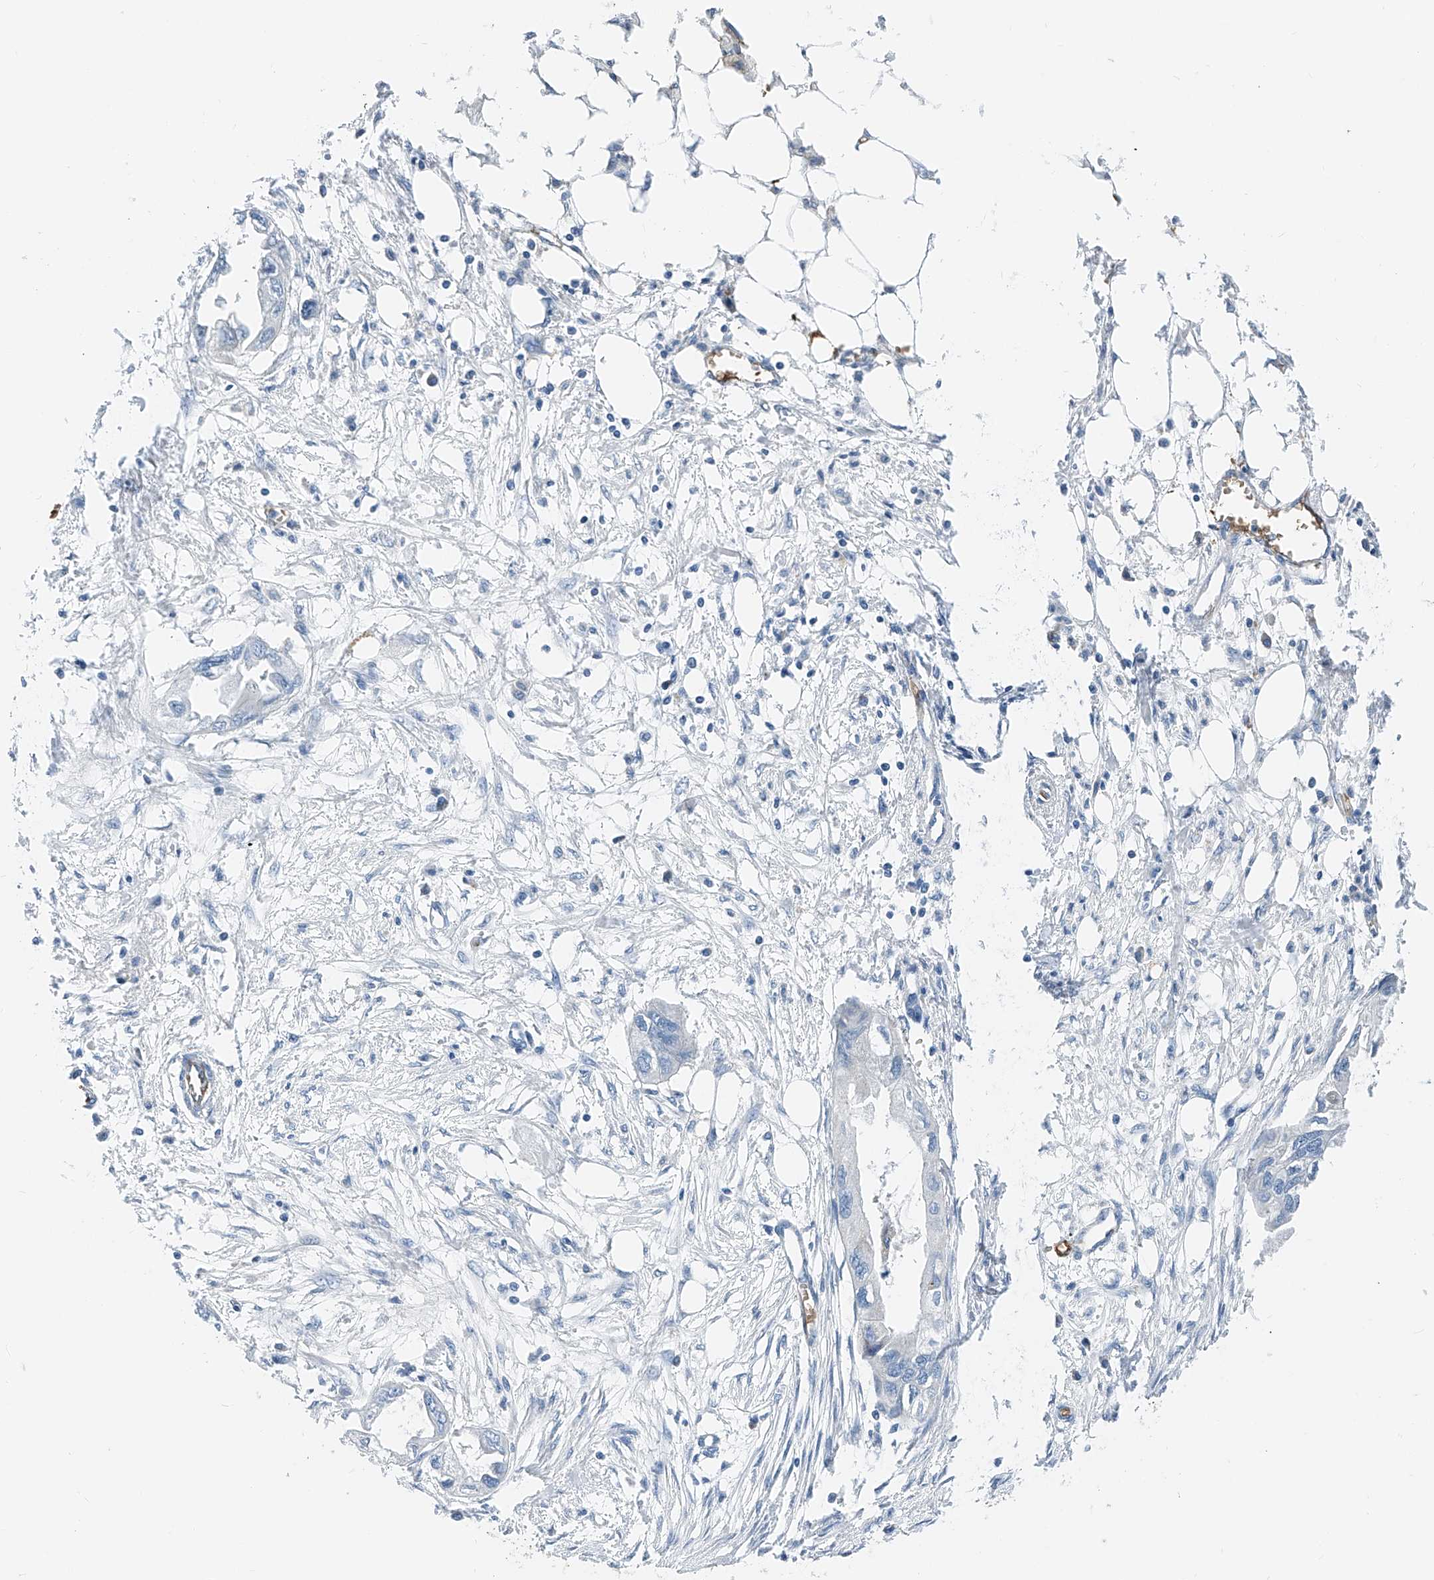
{"staining": {"intensity": "negative", "quantity": "none", "location": "none"}, "tissue": "endometrial cancer", "cell_type": "Tumor cells", "image_type": "cancer", "snomed": [{"axis": "morphology", "description": "Adenocarcinoma, NOS"}, {"axis": "morphology", "description": "Adenocarcinoma, metastatic, NOS"}, {"axis": "topography", "description": "Adipose tissue"}, {"axis": "topography", "description": "Endometrium"}], "caption": "Tumor cells show no significant staining in metastatic adenocarcinoma (endometrial). (Brightfield microscopy of DAB immunohistochemistry (IHC) at high magnification).", "gene": "PRSS23", "patient": {"sex": "female", "age": 67}}